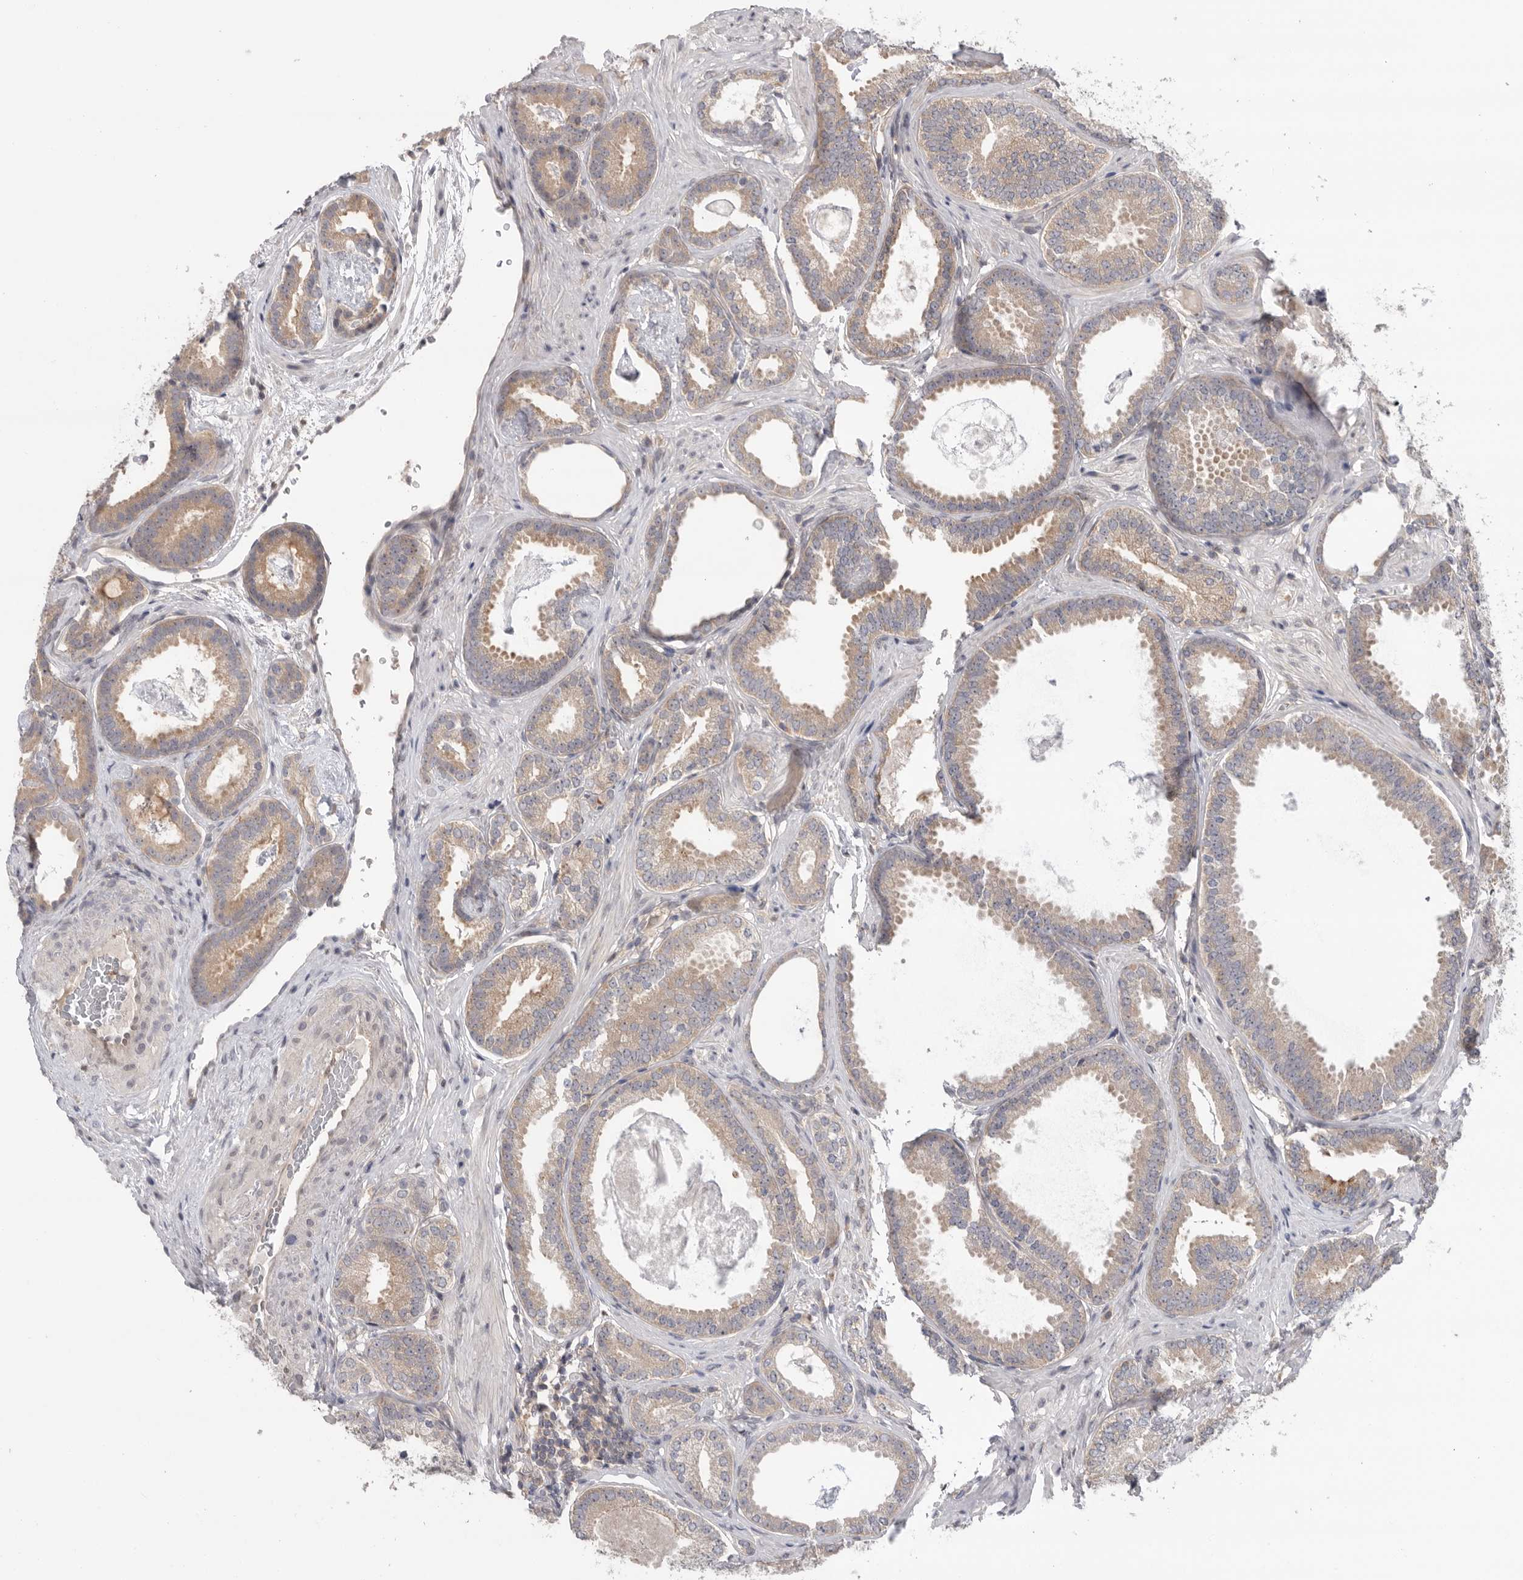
{"staining": {"intensity": "weak", "quantity": "25%-75%", "location": "cytoplasmic/membranous"}, "tissue": "prostate cancer", "cell_type": "Tumor cells", "image_type": "cancer", "snomed": [{"axis": "morphology", "description": "Adenocarcinoma, Low grade"}, {"axis": "topography", "description": "Prostate"}], "caption": "Brown immunohistochemical staining in human prostate low-grade adenocarcinoma shows weak cytoplasmic/membranous positivity in approximately 25%-75% of tumor cells.", "gene": "KLK5", "patient": {"sex": "male", "age": 71}}